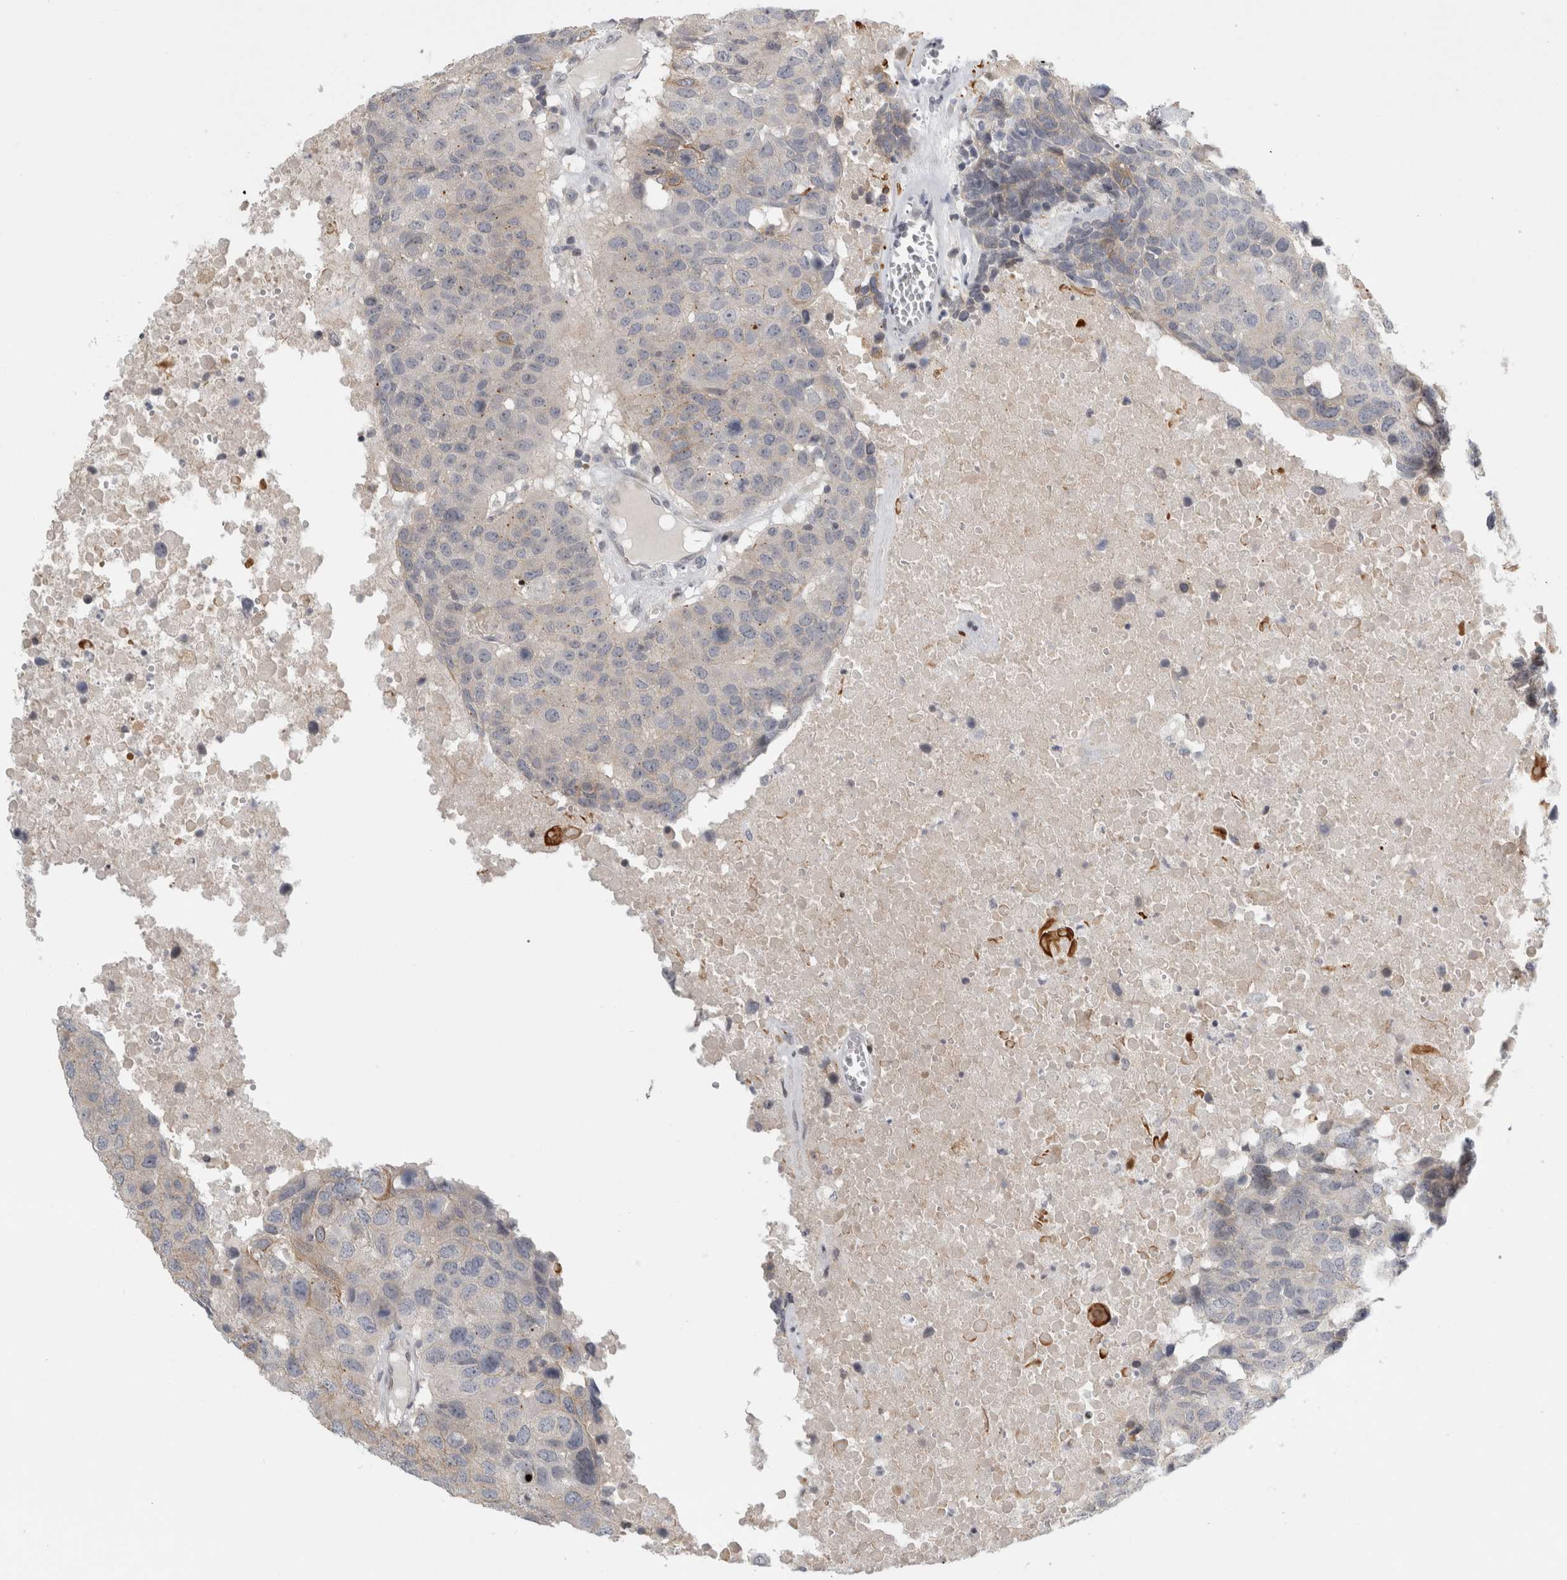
{"staining": {"intensity": "negative", "quantity": "none", "location": "none"}, "tissue": "head and neck cancer", "cell_type": "Tumor cells", "image_type": "cancer", "snomed": [{"axis": "morphology", "description": "Squamous cell carcinoma, NOS"}, {"axis": "topography", "description": "Head-Neck"}], "caption": "Histopathology image shows no significant protein positivity in tumor cells of head and neck cancer.", "gene": "UTP25", "patient": {"sex": "male", "age": 66}}